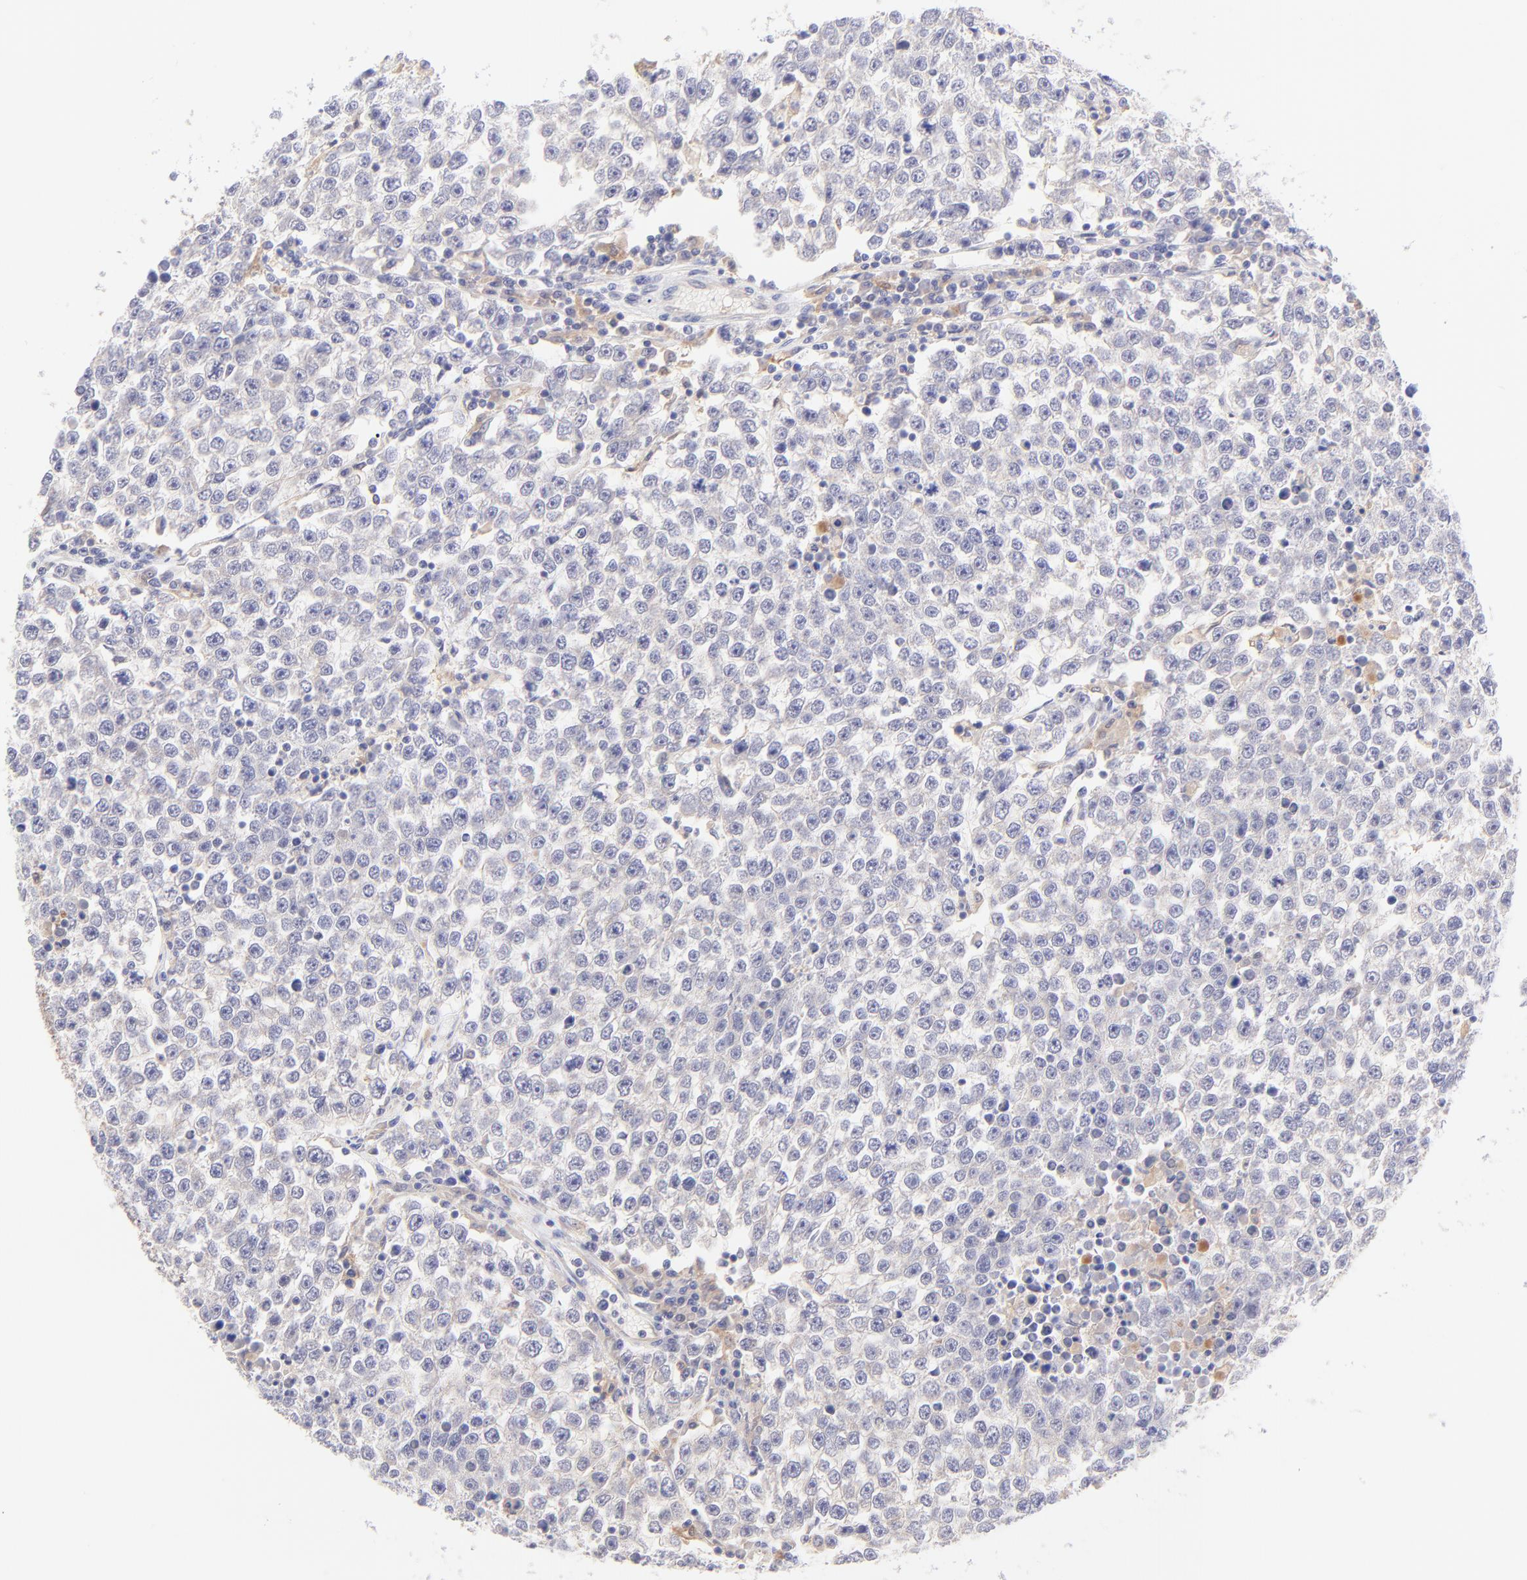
{"staining": {"intensity": "negative", "quantity": "none", "location": "none"}, "tissue": "testis cancer", "cell_type": "Tumor cells", "image_type": "cancer", "snomed": [{"axis": "morphology", "description": "Seminoma, NOS"}, {"axis": "topography", "description": "Testis"}], "caption": "High magnification brightfield microscopy of testis cancer (seminoma) stained with DAB (3,3'-diaminobenzidine) (brown) and counterstained with hematoxylin (blue): tumor cells show no significant staining. Brightfield microscopy of immunohistochemistry (IHC) stained with DAB (brown) and hematoxylin (blue), captured at high magnification.", "gene": "HYAL1", "patient": {"sex": "male", "age": 36}}